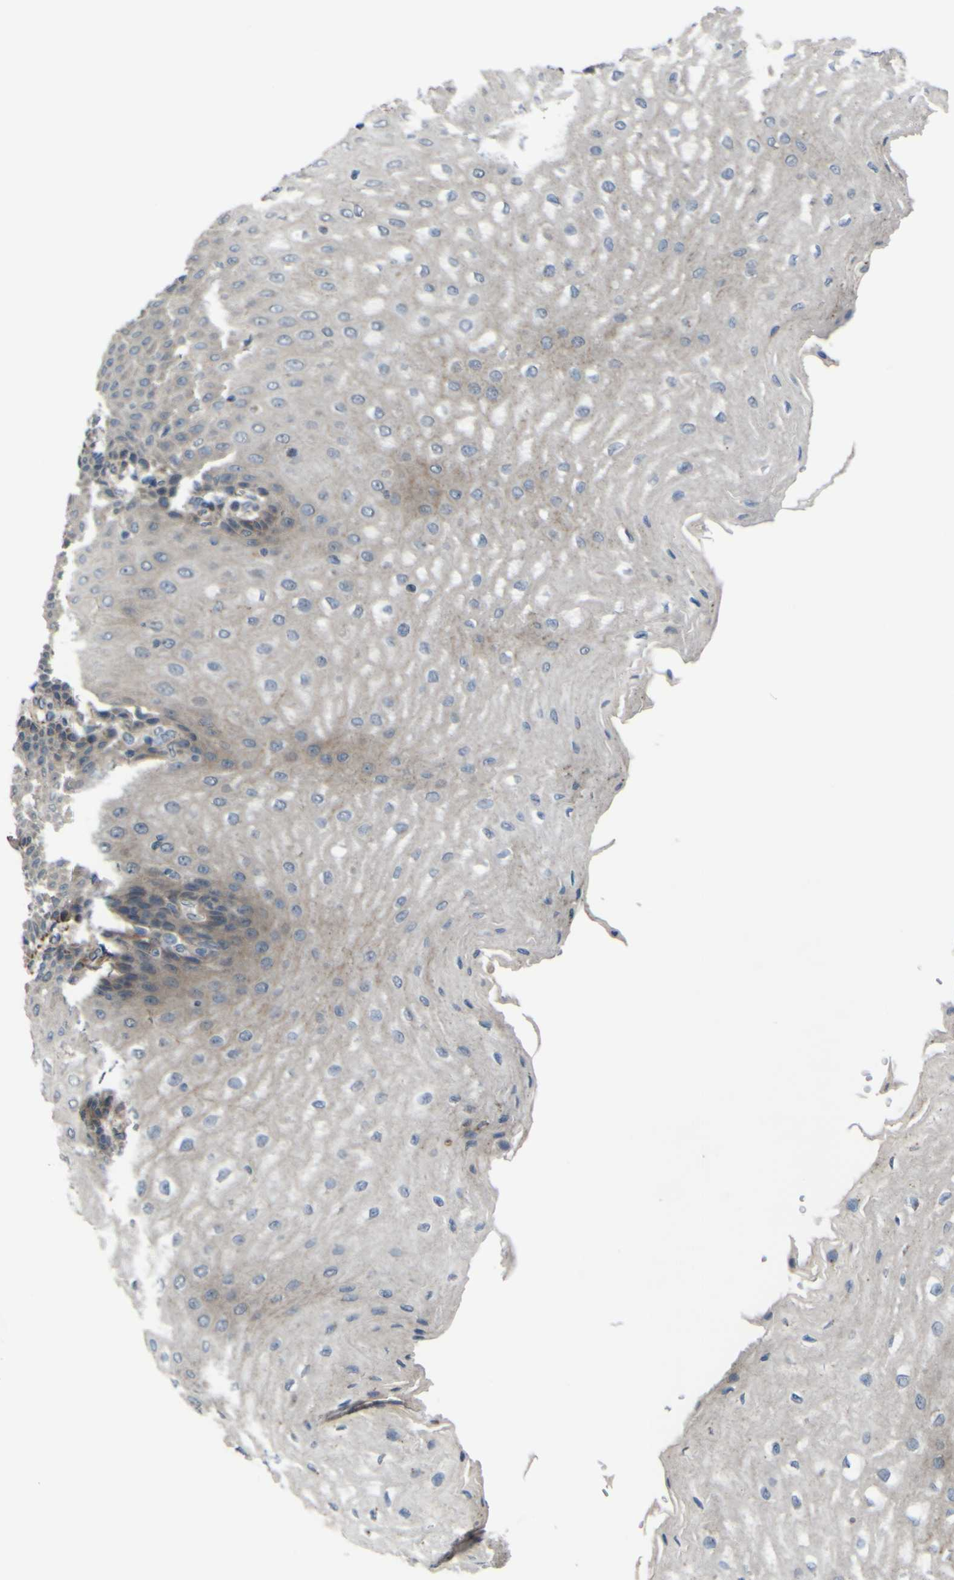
{"staining": {"intensity": "weak", "quantity": "25%-75%", "location": "cytoplasmic/membranous"}, "tissue": "esophagus", "cell_type": "Squamous epithelial cells", "image_type": "normal", "snomed": [{"axis": "morphology", "description": "Normal tissue, NOS"}, {"axis": "topography", "description": "Esophagus"}], "caption": "Weak cytoplasmic/membranous protein staining is appreciated in about 25%-75% of squamous epithelial cells in esophagus.", "gene": "GPLD1", "patient": {"sex": "male", "age": 54}}